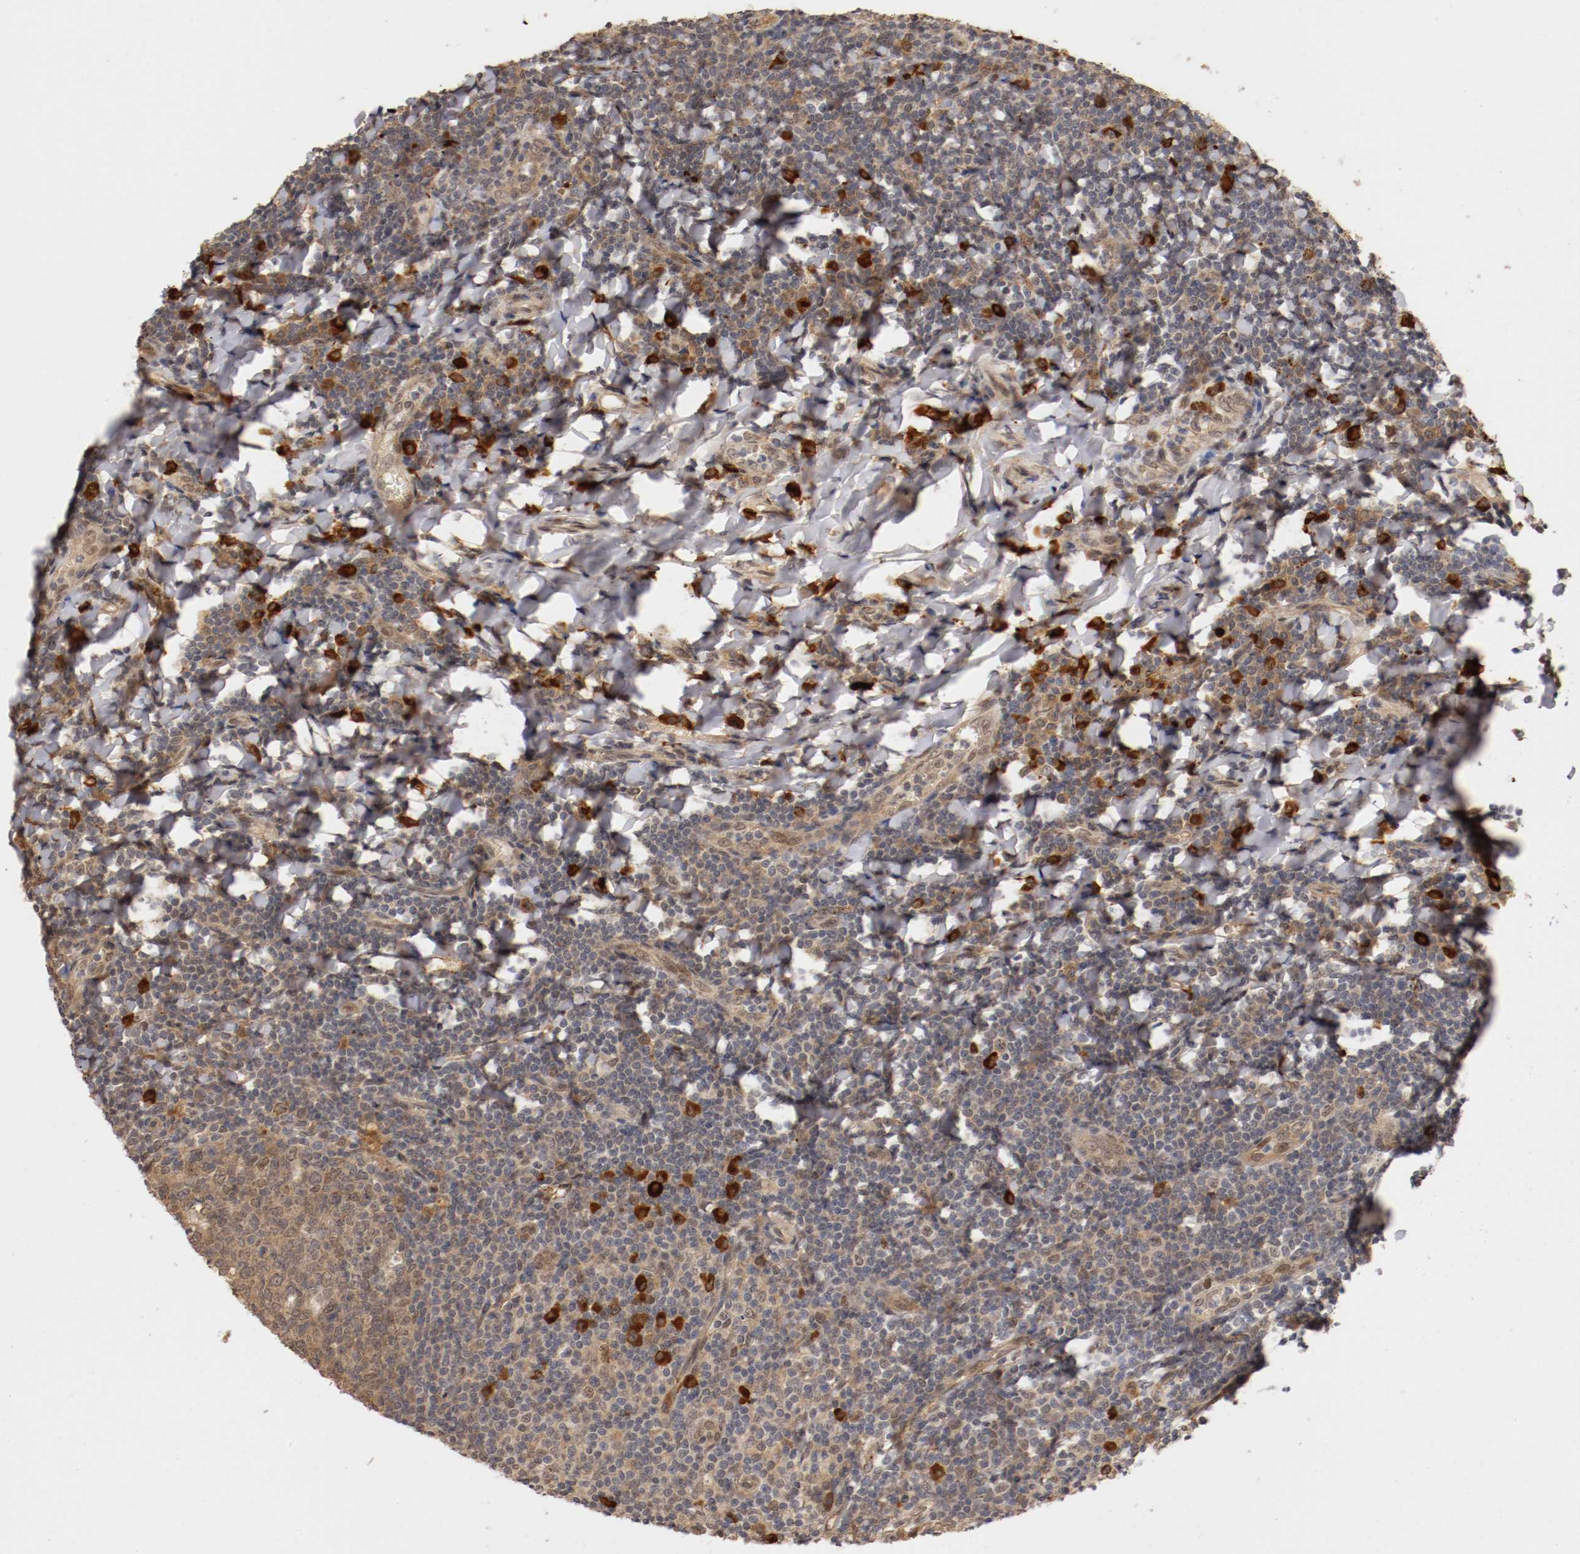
{"staining": {"intensity": "weak", "quantity": ">75%", "location": "cytoplasmic/membranous,nuclear"}, "tissue": "tonsil", "cell_type": "Germinal center cells", "image_type": "normal", "snomed": [{"axis": "morphology", "description": "Normal tissue, NOS"}, {"axis": "topography", "description": "Tonsil"}], "caption": "DAB immunohistochemical staining of normal tonsil shows weak cytoplasmic/membranous,nuclear protein positivity in about >75% of germinal center cells. (brown staining indicates protein expression, while blue staining denotes nuclei).", "gene": "DNMT3B", "patient": {"sex": "male", "age": 31}}